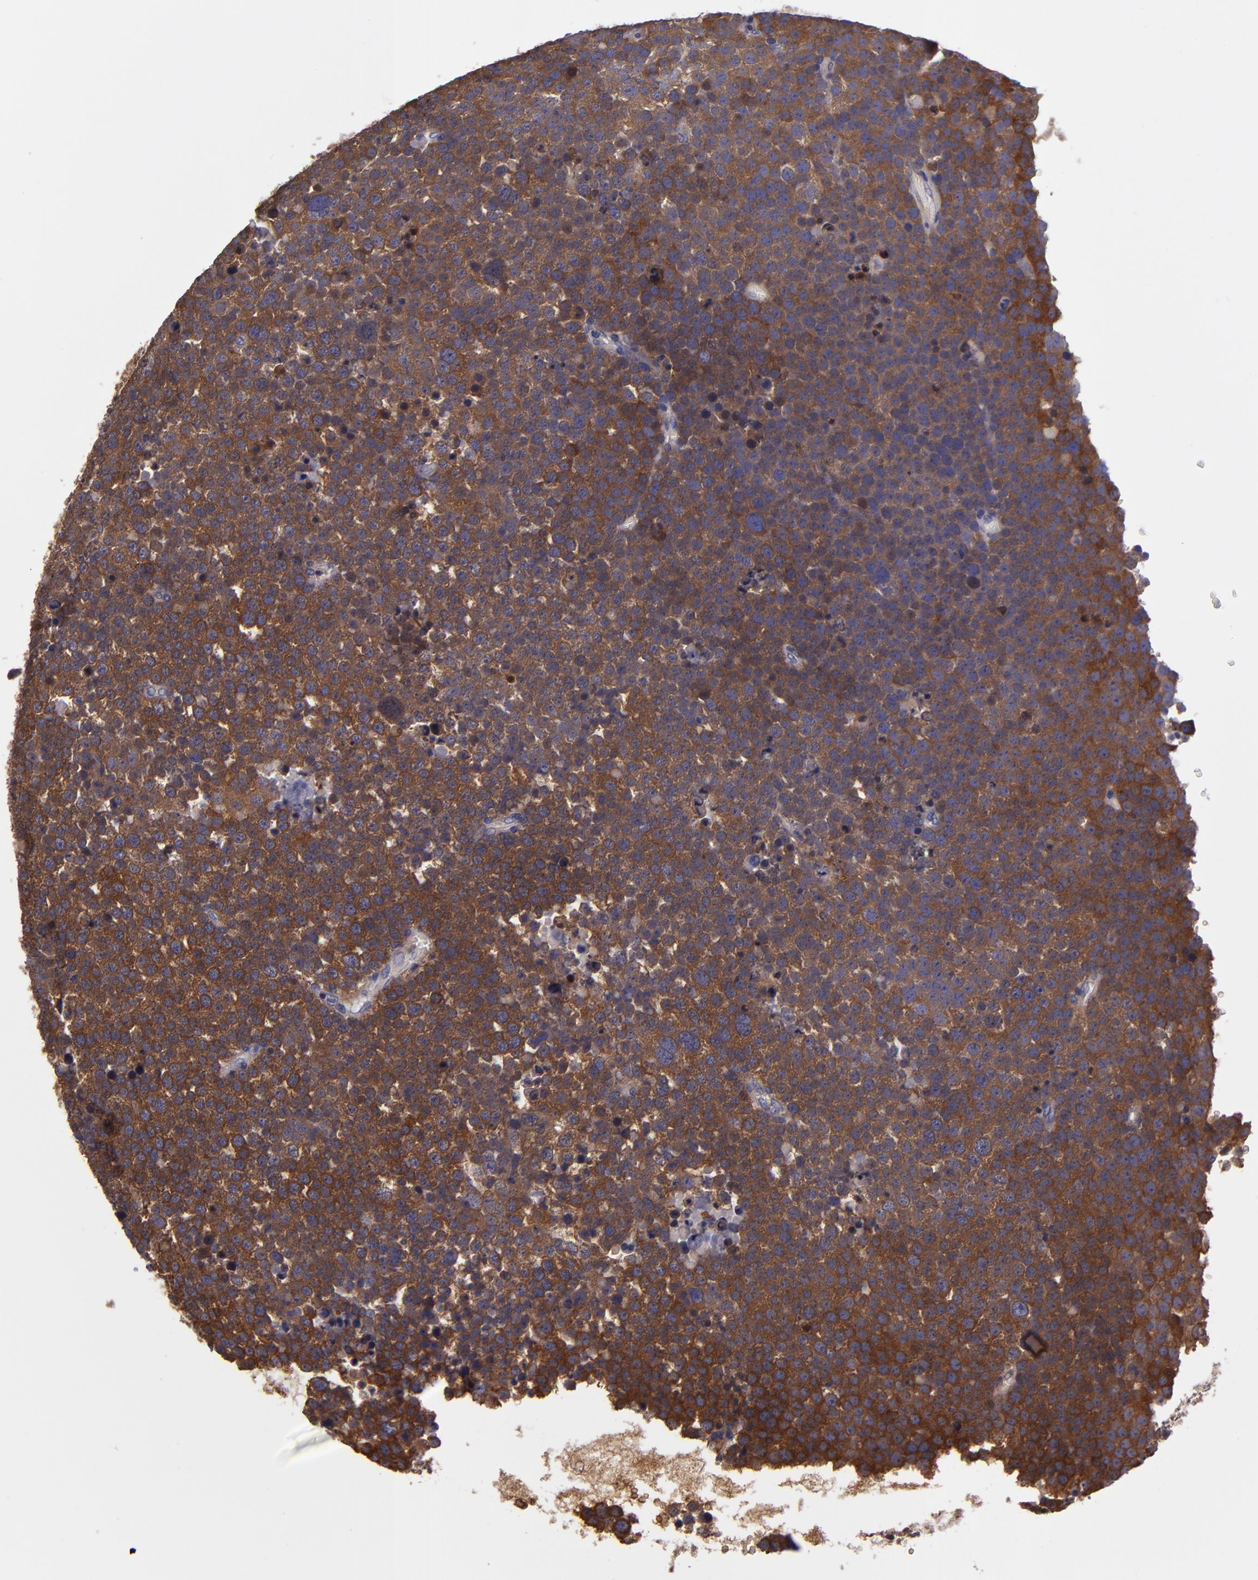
{"staining": {"intensity": "strong", "quantity": ">75%", "location": "cytoplasmic/membranous"}, "tissue": "testis cancer", "cell_type": "Tumor cells", "image_type": "cancer", "snomed": [{"axis": "morphology", "description": "Seminoma, NOS"}, {"axis": "topography", "description": "Testis"}], "caption": "Brown immunohistochemical staining in testis seminoma reveals strong cytoplasmic/membranous positivity in about >75% of tumor cells.", "gene": "CARS1", "patient": {"sex": "male", "age": 71}}